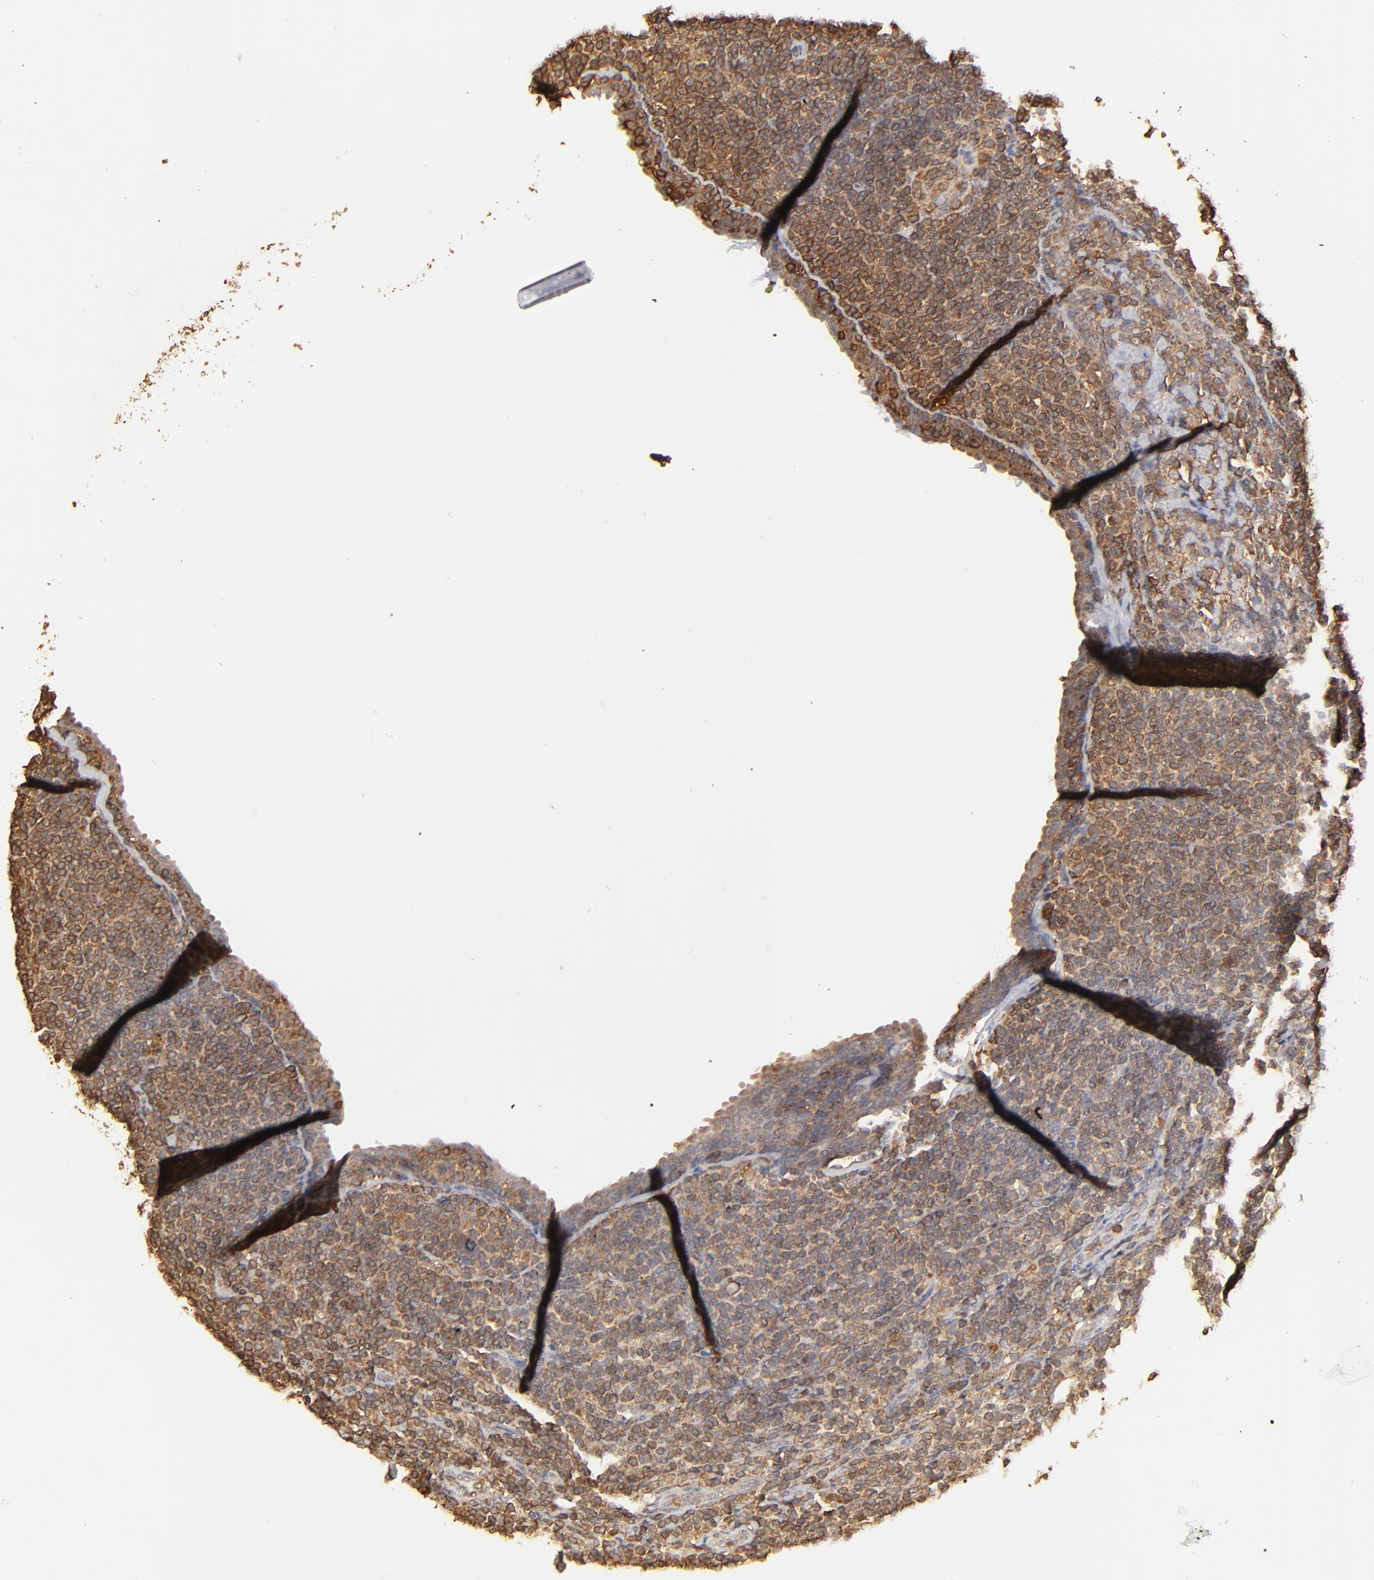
{"staining": {"intensity": "moderate", "quantity": ">75%", "location": "cytoplasmic/membranous"}, "tissue": "lymph node", "cell_type": "Germinal center cells", "image_type": "normal", "snomed": [{"axis": "morphology", "description": "Normal tissue, NOS"}, {"axis": "morphology", "description": "Uncertain malignant potential"}, {"axis": "topography", "description": "Lymph node"}, {"axis": "topography", "description": "Salivary gland, NOS"}], "caption": "An immunohistochemistry (IHC) image of benign tissue is shown. Protein staining in brown shows moderate cytoplasmic/membranous positivity in lymph node within germinal center cells.", "gene": "STON2", "patient": {"sex": "female", "age": 51}}